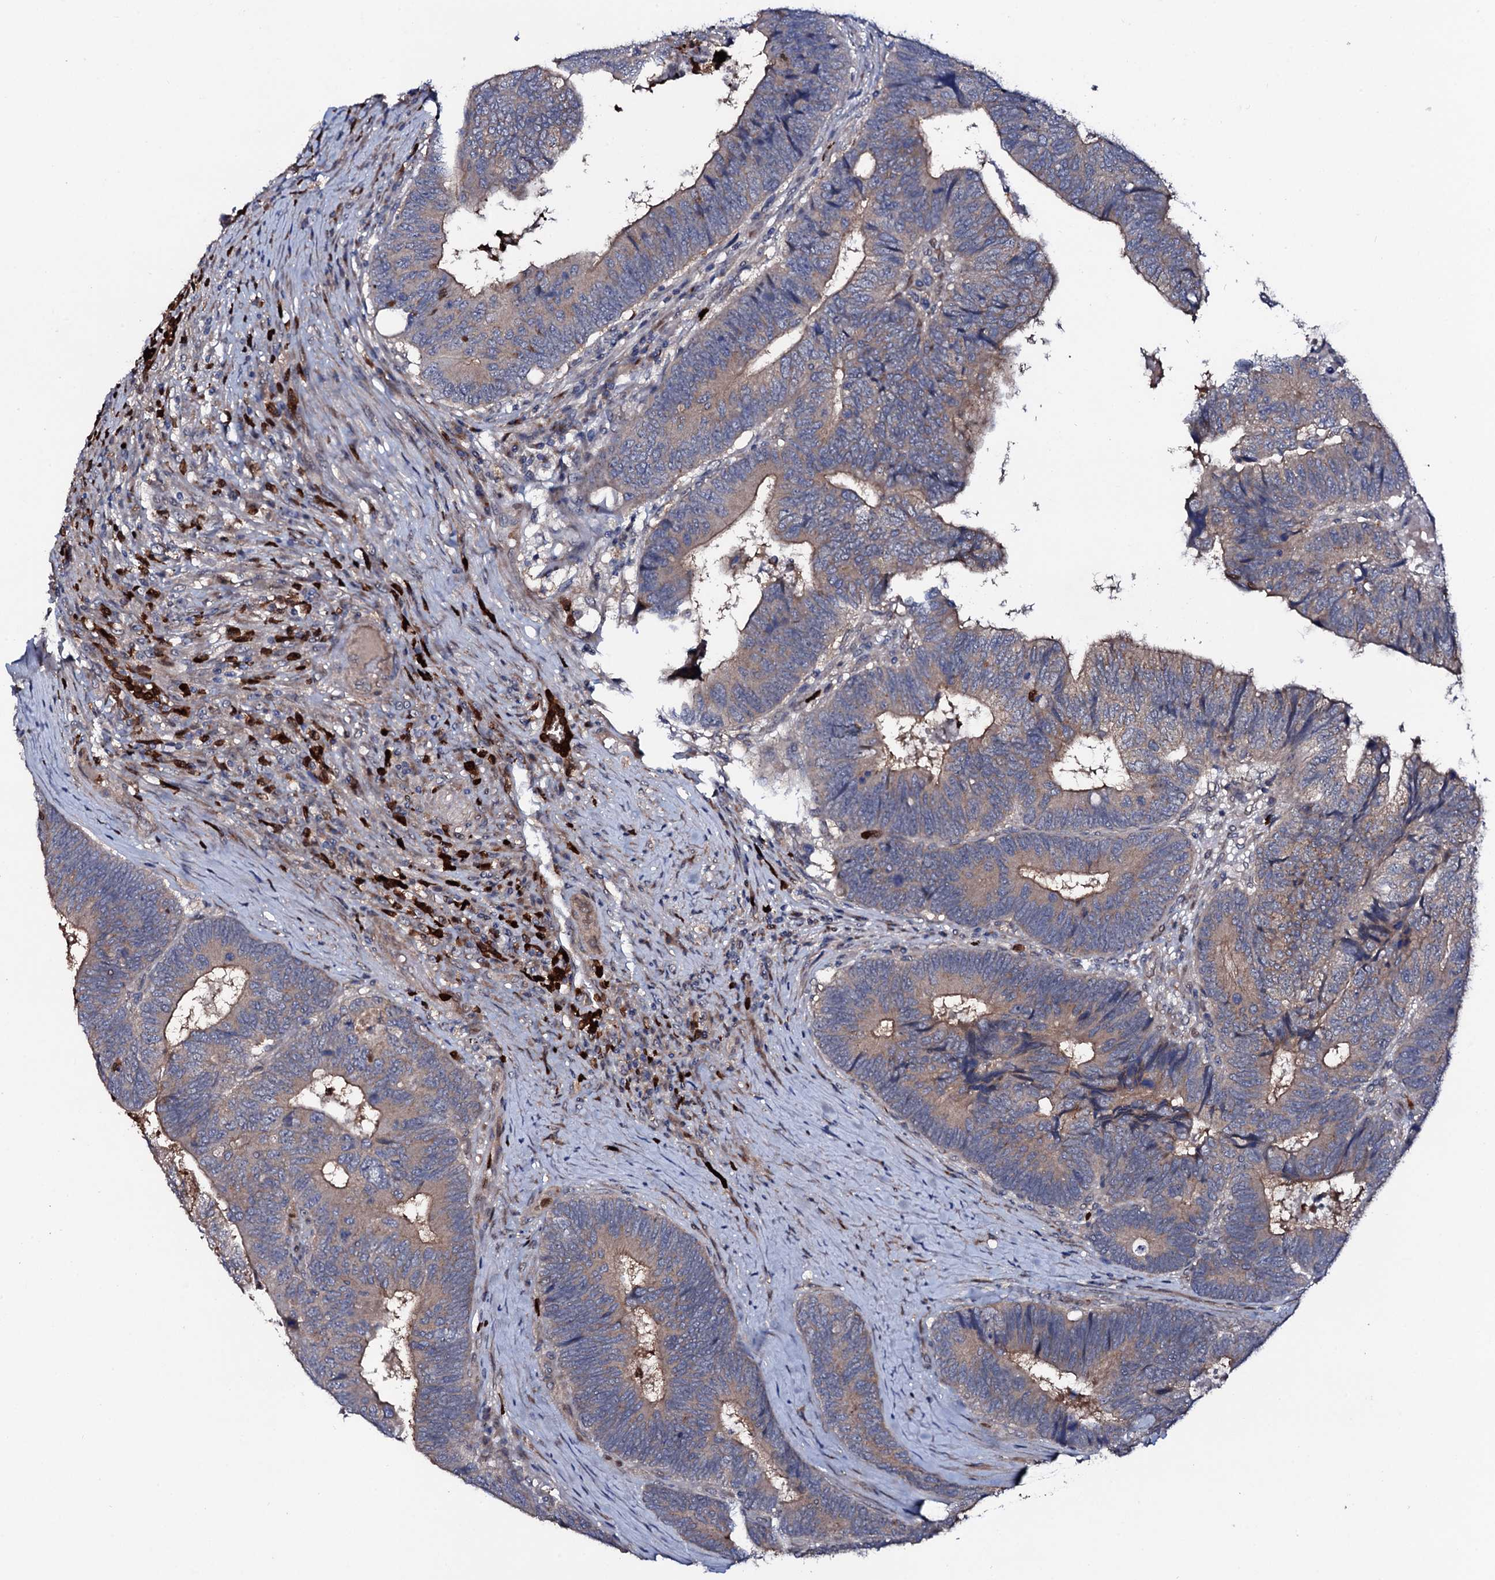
{"staining": {"intensity": "weak", "quantity": "25%-75%", "location": "cytoplasmic/membranous"}, "tissue": "colorectal cancer", "cell_type": "Tumor cells", "image_type": "cancer", "snomed": [{"axis": "morphology", "description": "Adenocarcinoma, NOS"}, {"axis": "topography", "description": "Colon"}], "caption": "A photomicrograph showing weak cytoplasmic/membranous staining in approximately 25%-75% of tumor cells in colorectal adenocarcinoma, as visualized by brown immunohistochemical staining.", "gene": "COG6", "patient": {"sex": "female", "age": 67}}